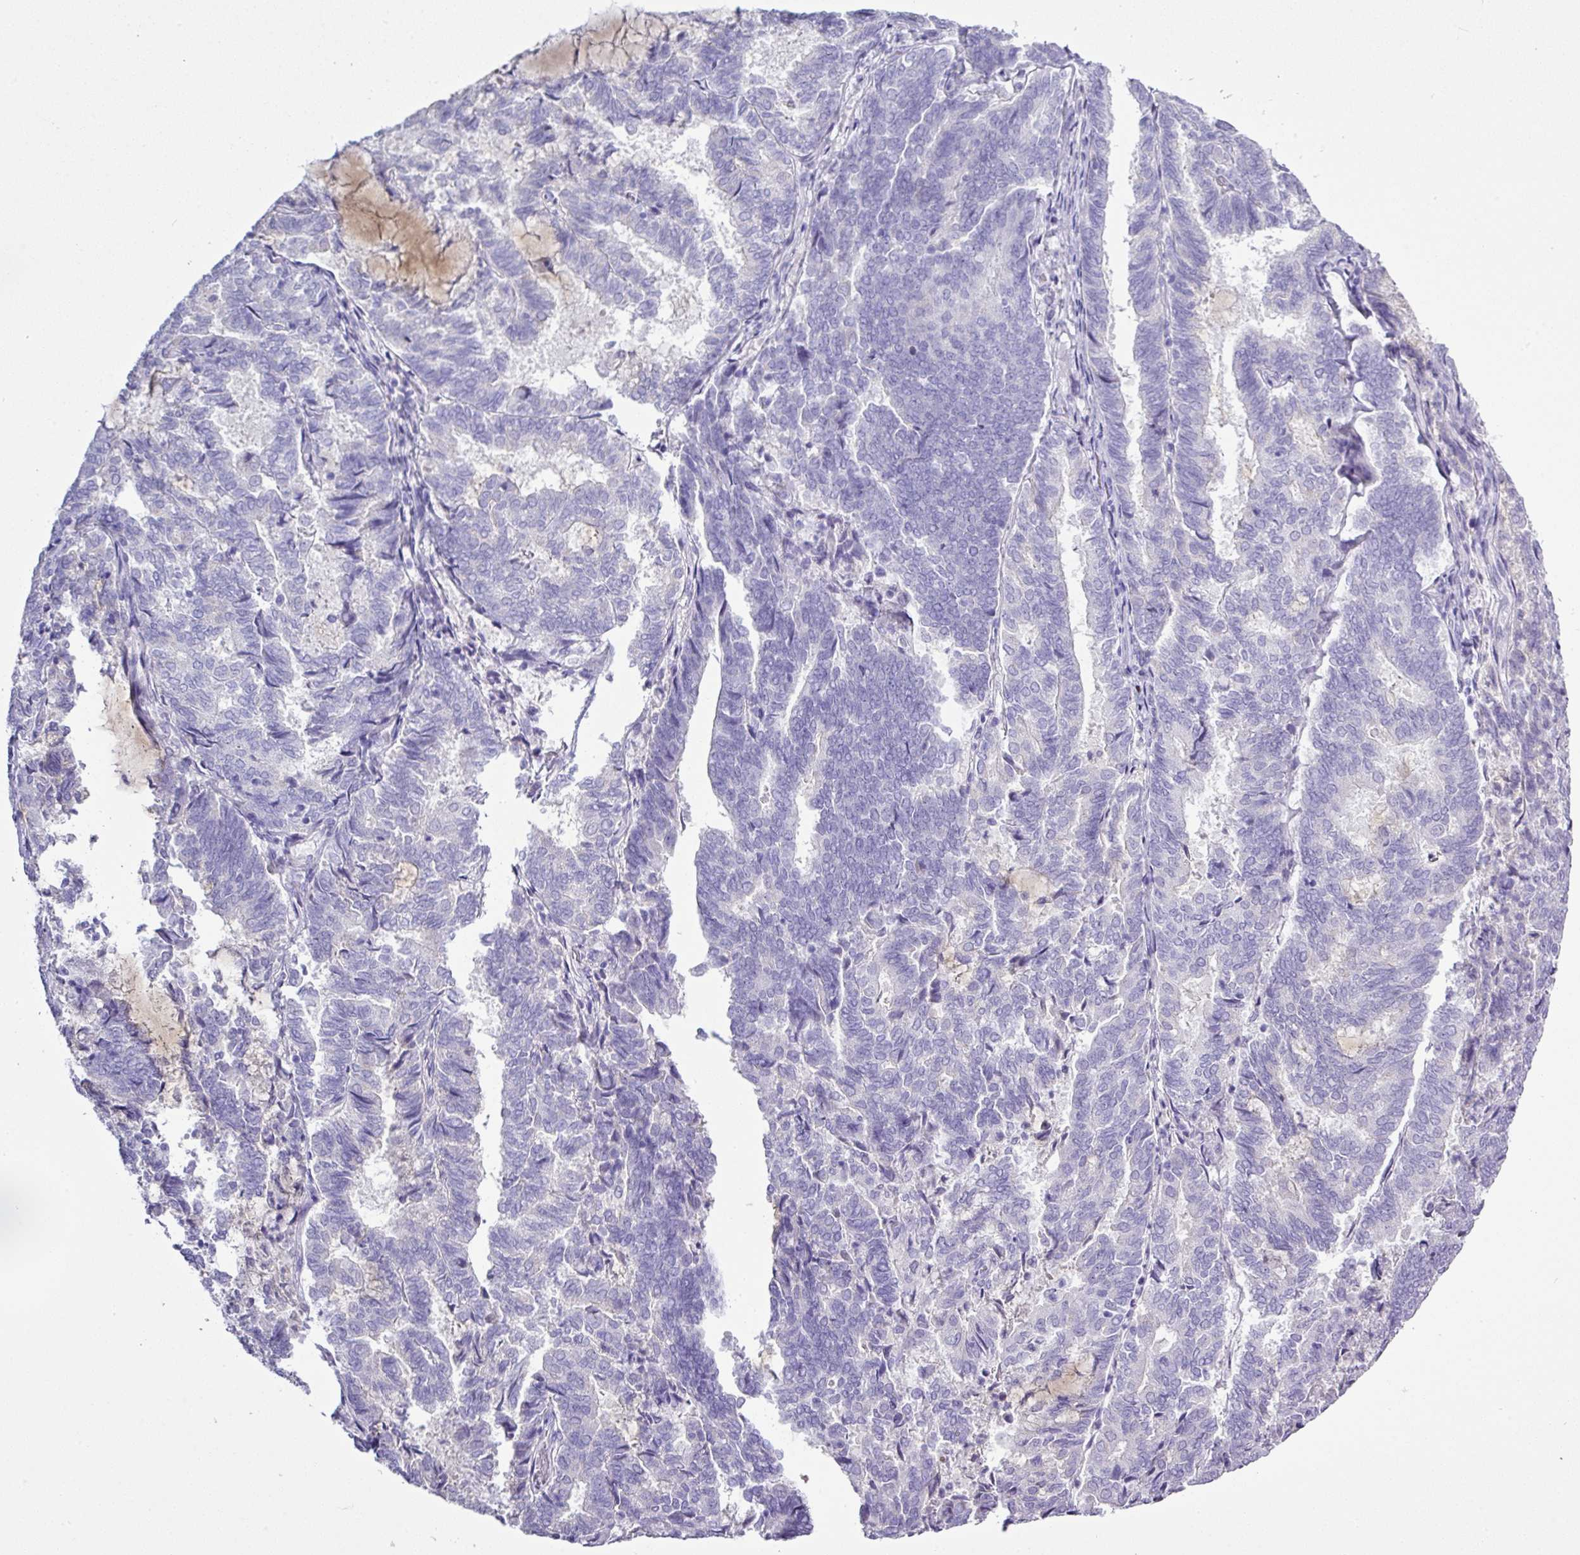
{"staining": {"intensity": "negative", "quantity": "none", "location": "none"}, "tissue": "endometrial cancer", "cell_type": "Tumor cells", "image_type": "cancer", "snomed": [{"axis": "morphology", "description": "Adenocarcinoma, NOS"}, {"axis": "topography", "description": "Endometrium"}], "caption": "DAB (3,3'-diaminobenzidine) immunohistochemical staining of human endometrial cancer reveals no significant positivity in tumor cells.", "gene": "BCL11A", "patient": {"sex": "female", "age": 80}}